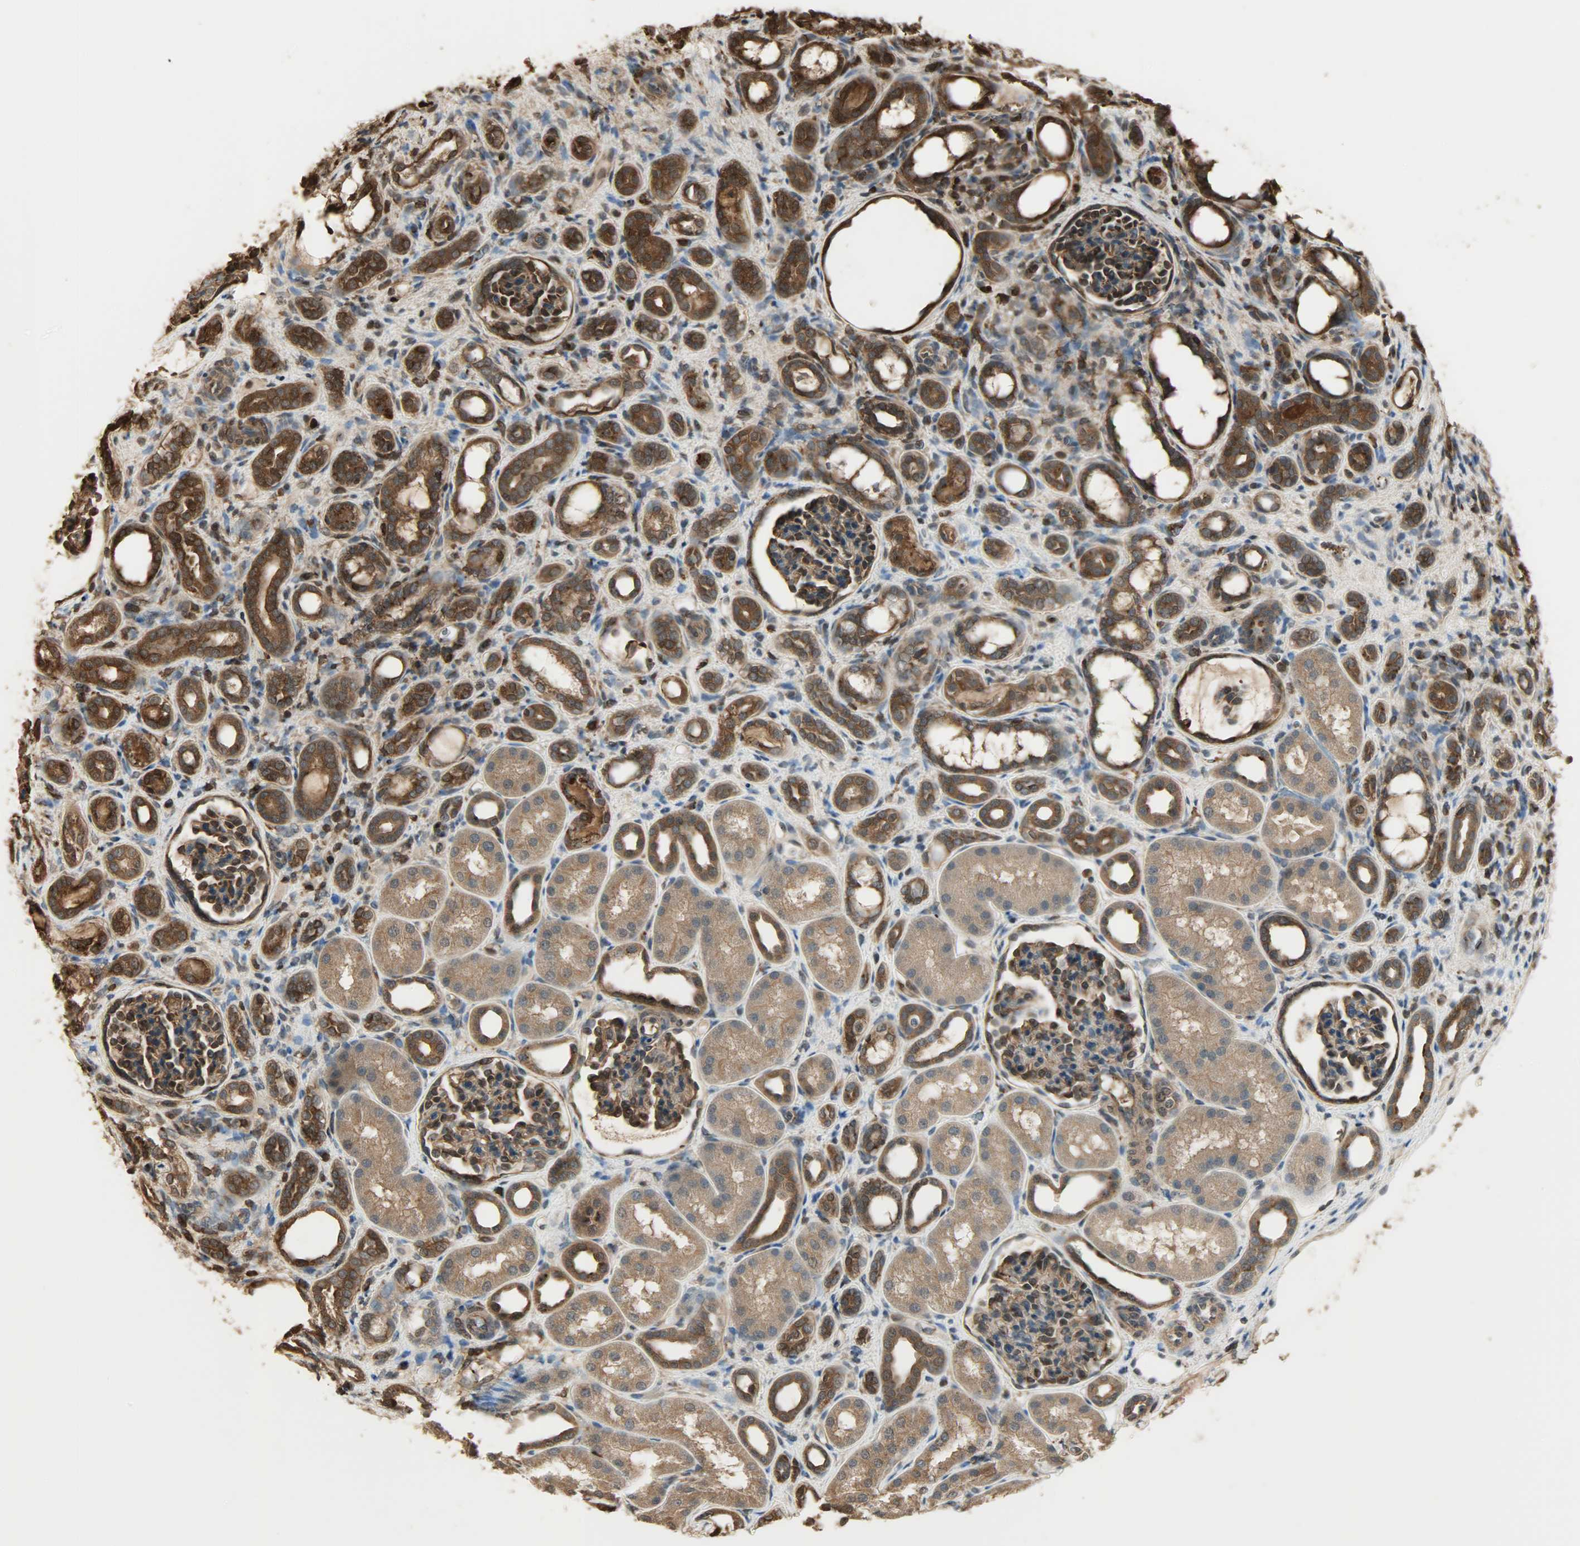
{"staining": {"intensity": "strong", "quantity": "25%-75%", "location": "cytoplasmic/membranous,nuclear"}, "tissue": "kidney", "cell_type": "Cells in glomeruli", "image_type": "normal", "snomed": [{"axis": "morphology", "description": "Normal tissue, NOS"}, {"axis": "topography", "description": "Kidney"}], "caption": "IHC photomicrograph of benign kidney: human kidney stained using immunohistochemistry exhibits high levels of strong protein expression localized specifically in the cytoplasmic/membranous,nuclear of cells in glomeruli, appearing as a cytoplasmic/membranous,nuclear brown color.", "gene": "YWHAZ", "patient": {"sex": "male", "age": 7}}